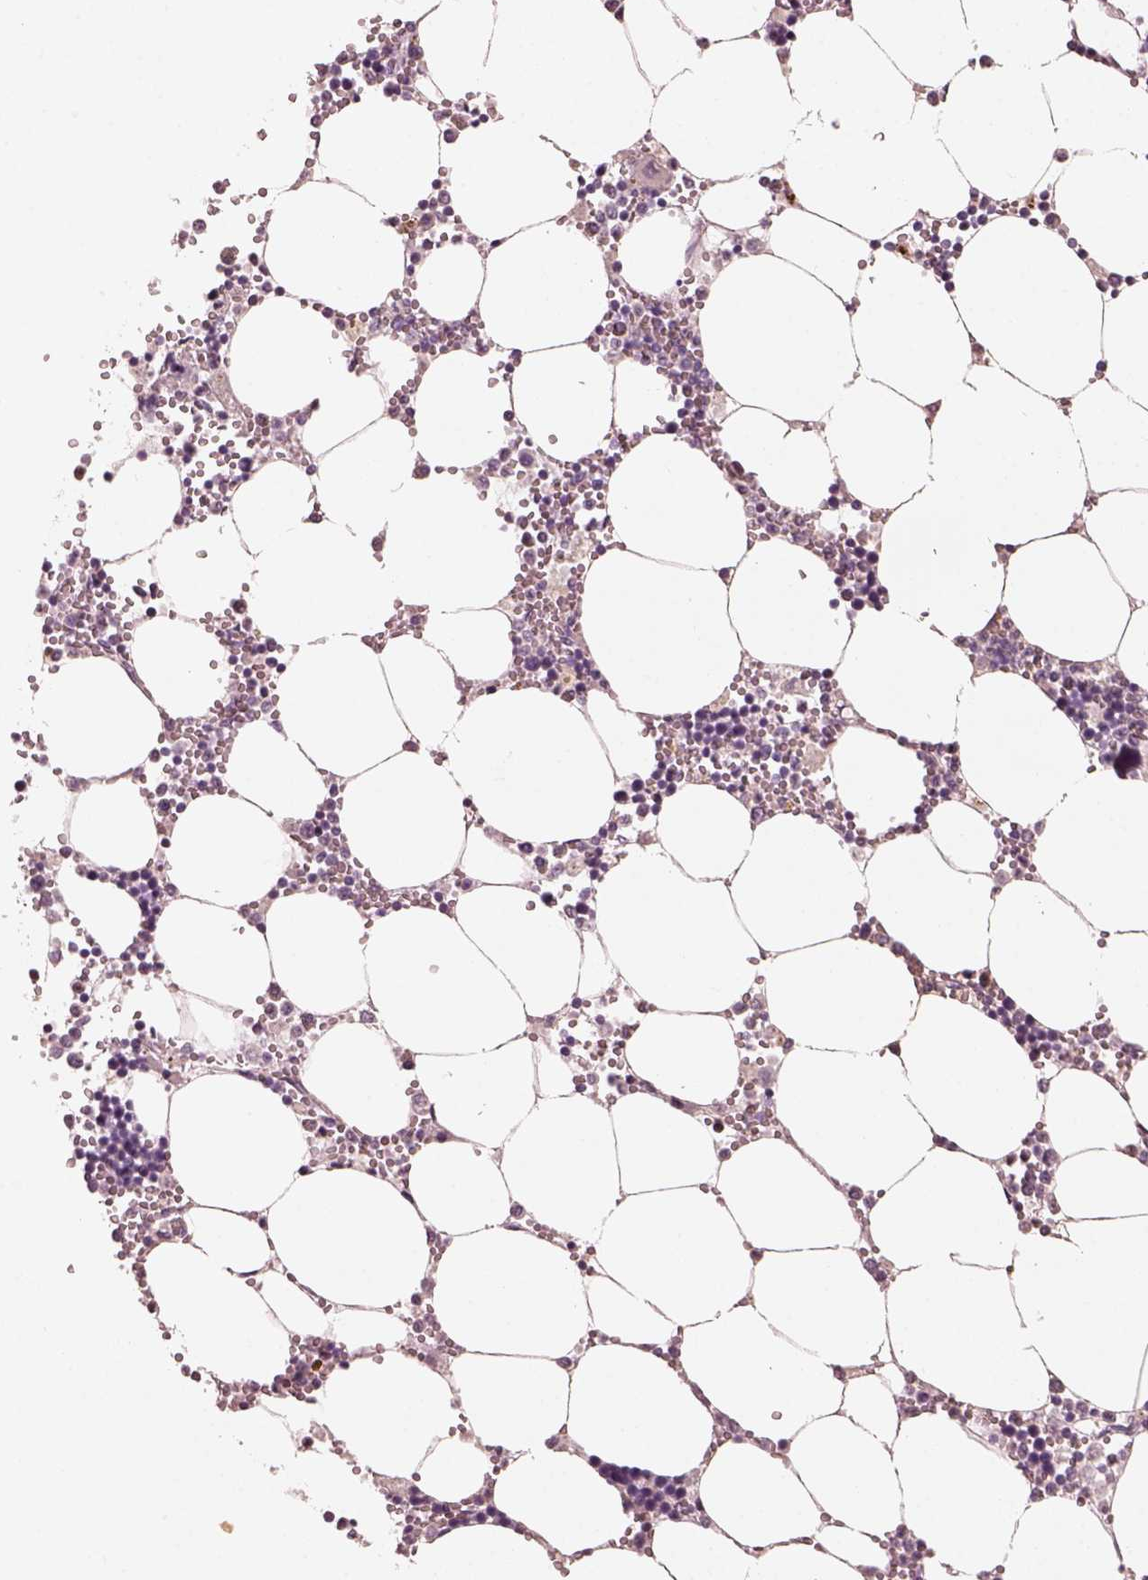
{"staining": {"intensity": "negative", "quantity": "none", "location": "none"}, "tissue": "bone marrow", "cell_type": "Hematopoietic cells", "image_type": "normal", "snomed": [{"axis": "morphology", "description": "Normal tissue, NOS"}, {"axis": "topography", "description": "Bone marrow"}], "caption": "The photomicrograph displays no significant staining in hematopoietic cells of bone marrow.", "gene": "OPTC", "patient": {"sex": "male", "age": 54}}